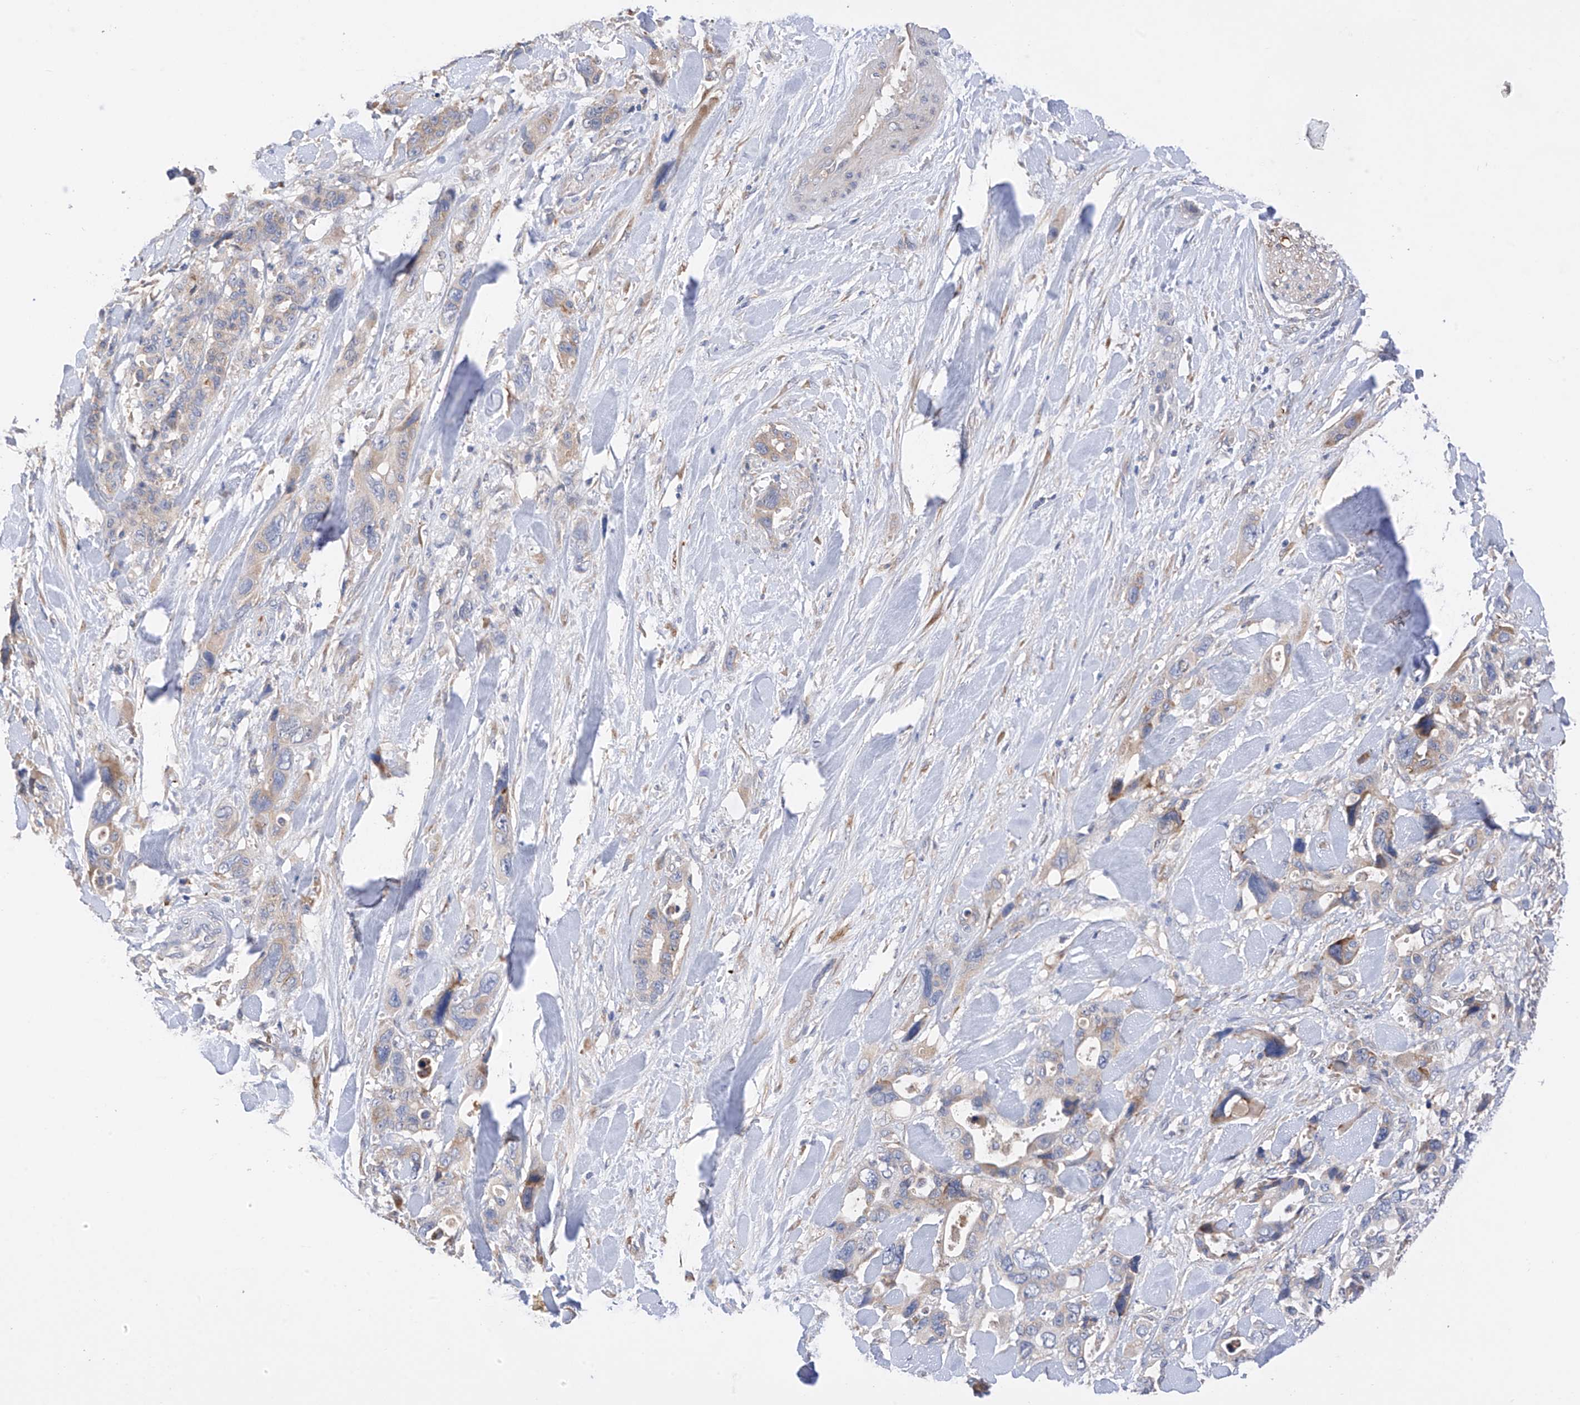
{"staining": {"intensity": "weak", "quantity": "<25%", "location": "cytoplasmic/membranous"}, "tissue": "pancreatic cancer", "cell_type": "Tumor cells", "image_type": "cancer", "snomed": [{"axis": "morphology", "description": "Adenocarcinoma, NOS"}, {"axis": "topography", "description": "Pancreas"}], "caption": "This is an immunohistochemistry photomicrograph of pancreatic cancer (adenocarcinoma). There is no staining in tumor cells.", "gene": "REC8", "patient": {"sex": "male", "age": 46}}